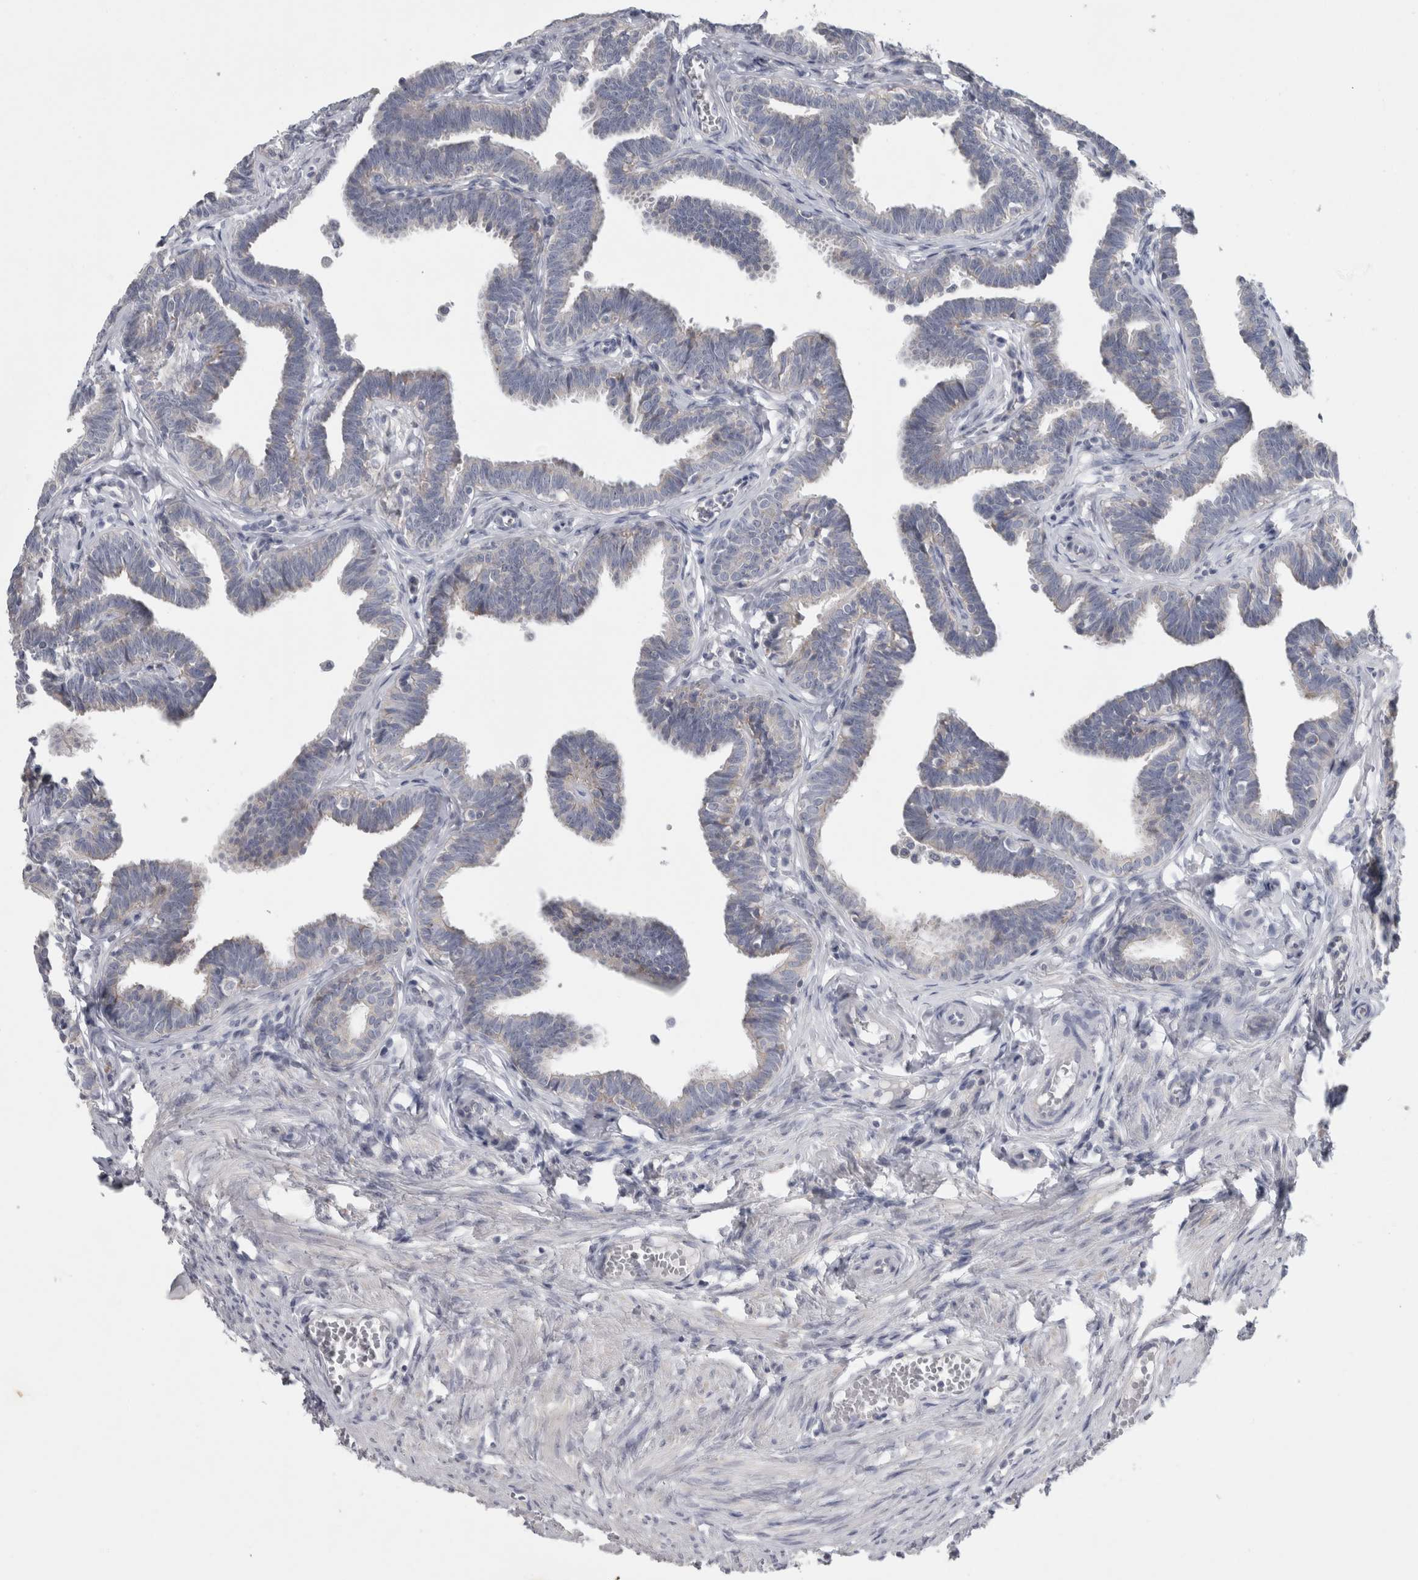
{"staining": {"intensity": "moderate", "quantity": "<25%", "location": "cytoplasmic/membranous"}, "tissue": "fallopian tube", "cell_type": "Glandular cells", "image_type": "normal", "snomed": [{"axis": "morphology", "description": "Normal tissue, NOS"}, {"axis": "topography", "description": "Fallopian tube"}, {"axis": "topography", "description": "Ovary"}], "caption": "Brown immunohistochemical staining in normal human fallopian tube exhibits moderate cytoplasmic/membranous staining in about <25% of glandular cells.", "gene": "FXYD7", "patient": {"sex": "female", "age": 23}}